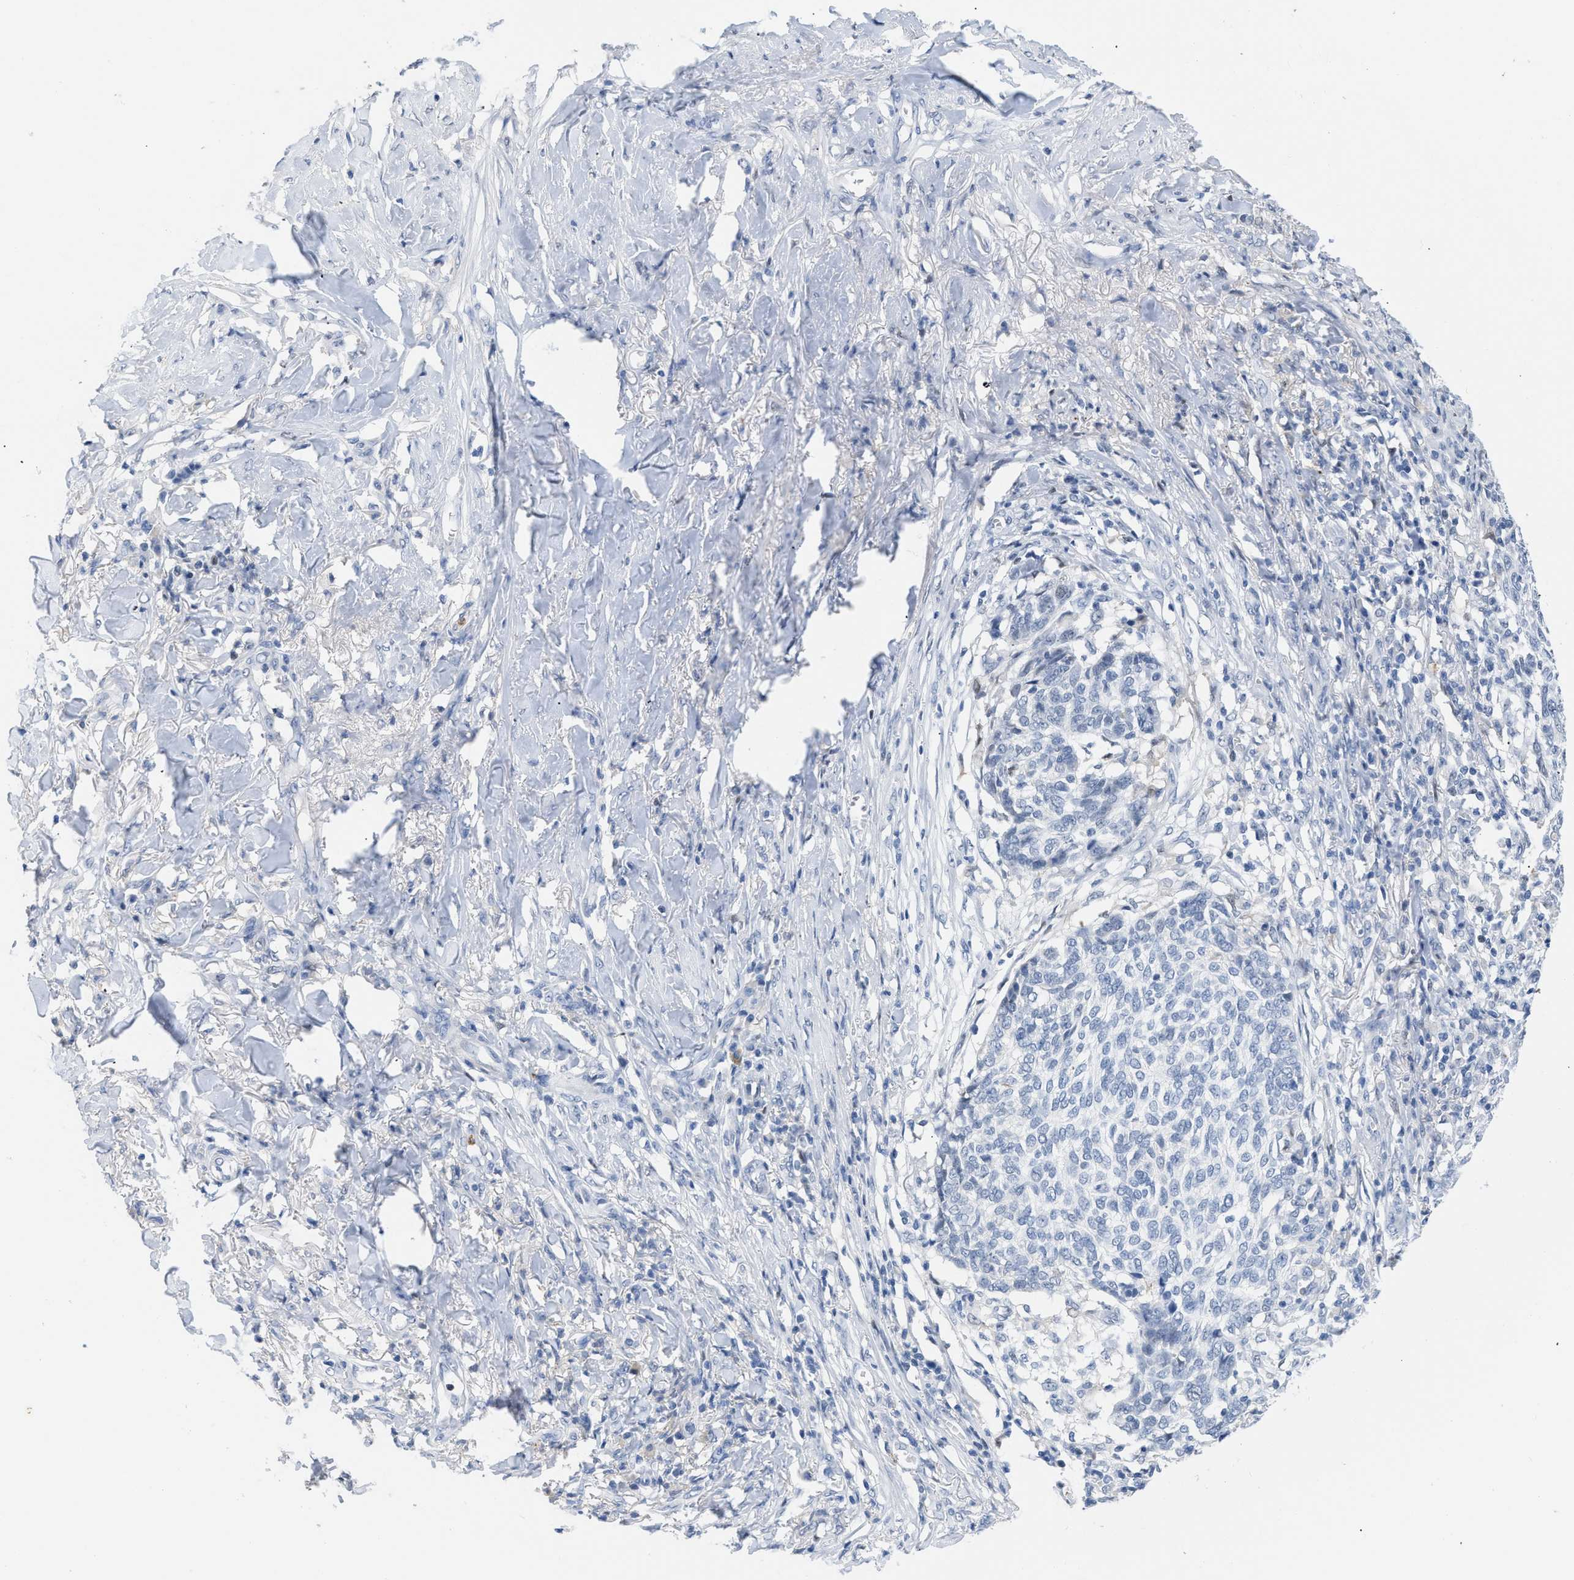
{"staining": {"intensity": "negative", "quantity": "none", "location": "none"}, "tissue": "skin cancer", "cell_type": "Tumor cells", "image_type": "cancer", "snomed": [{"axis": "morphology", "description": "Basal cell carcinoma"}, {"axis": "topography", "description": "Skin"}], "caption": "Tumor cells are negative for brown protein staining in skin cancer (basal cell carcinoma).", "gene": "BOLL", "patient": {"sex": "male", "age": 85}}